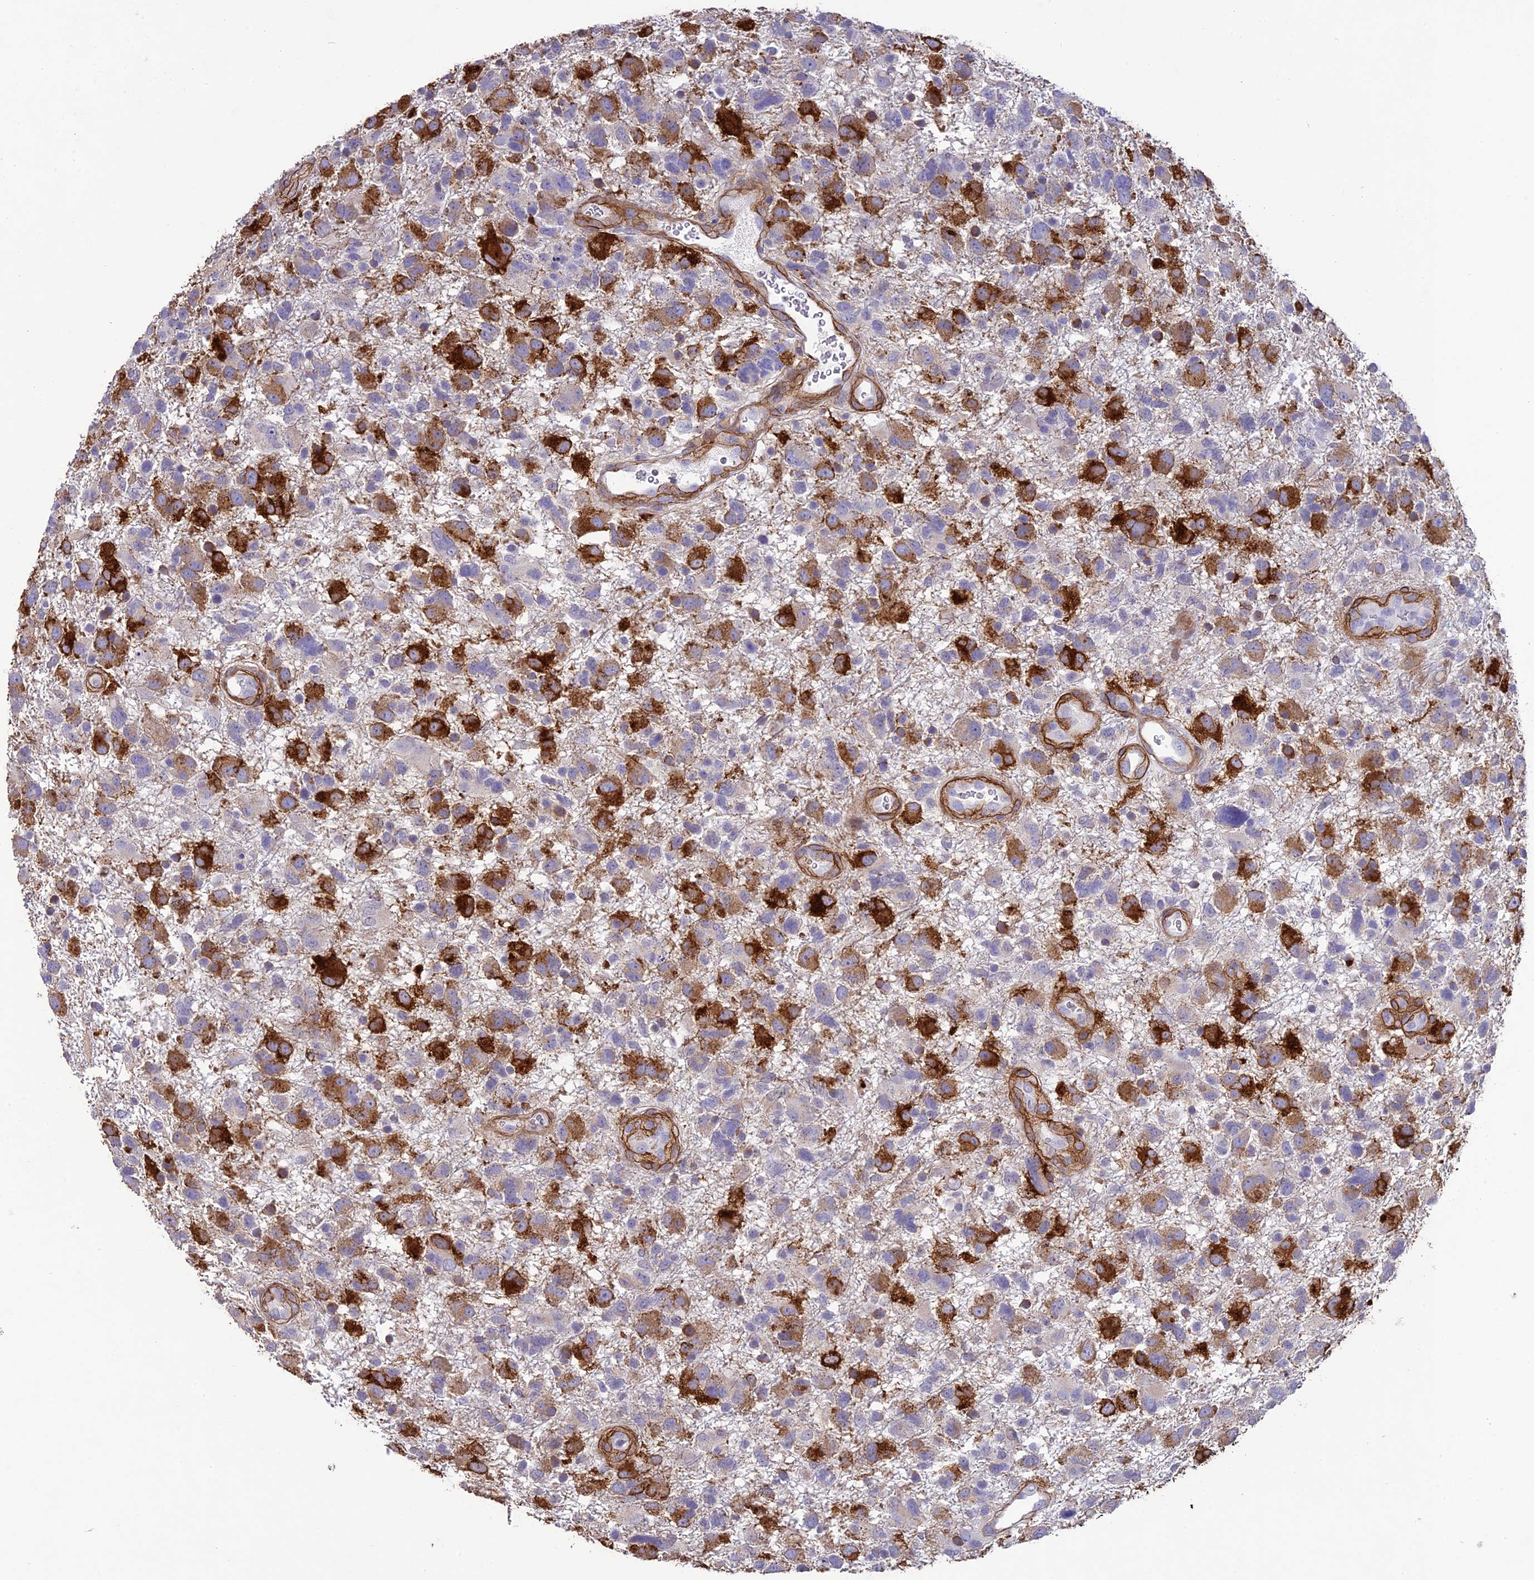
{"staining": {"intensity": "strong", "quantity": "<25%", "location": "cytoplasmic/membranous"}, "tissue": "glioma", "cell_type": "Tumor cells", "image_type": "cancer", "snomed": [{"axis": "morphology", "description": "Glioma, malignant, High grade"}, {"axis": "topography", "description": "Brain"}], "caption": "Immunohistochemical staining of glioma demonstrates medium levels of strong cytoplasmic/membranous expression in about <25% of tumor cells. (Stains: DAB (3,3'-diaminobenzidine) in brown, nuclei in blue, Microscopy: brightfield microscopy at high magnification).", "gene": "TNS1", "patient": {"sex": "male", "age": 61}}